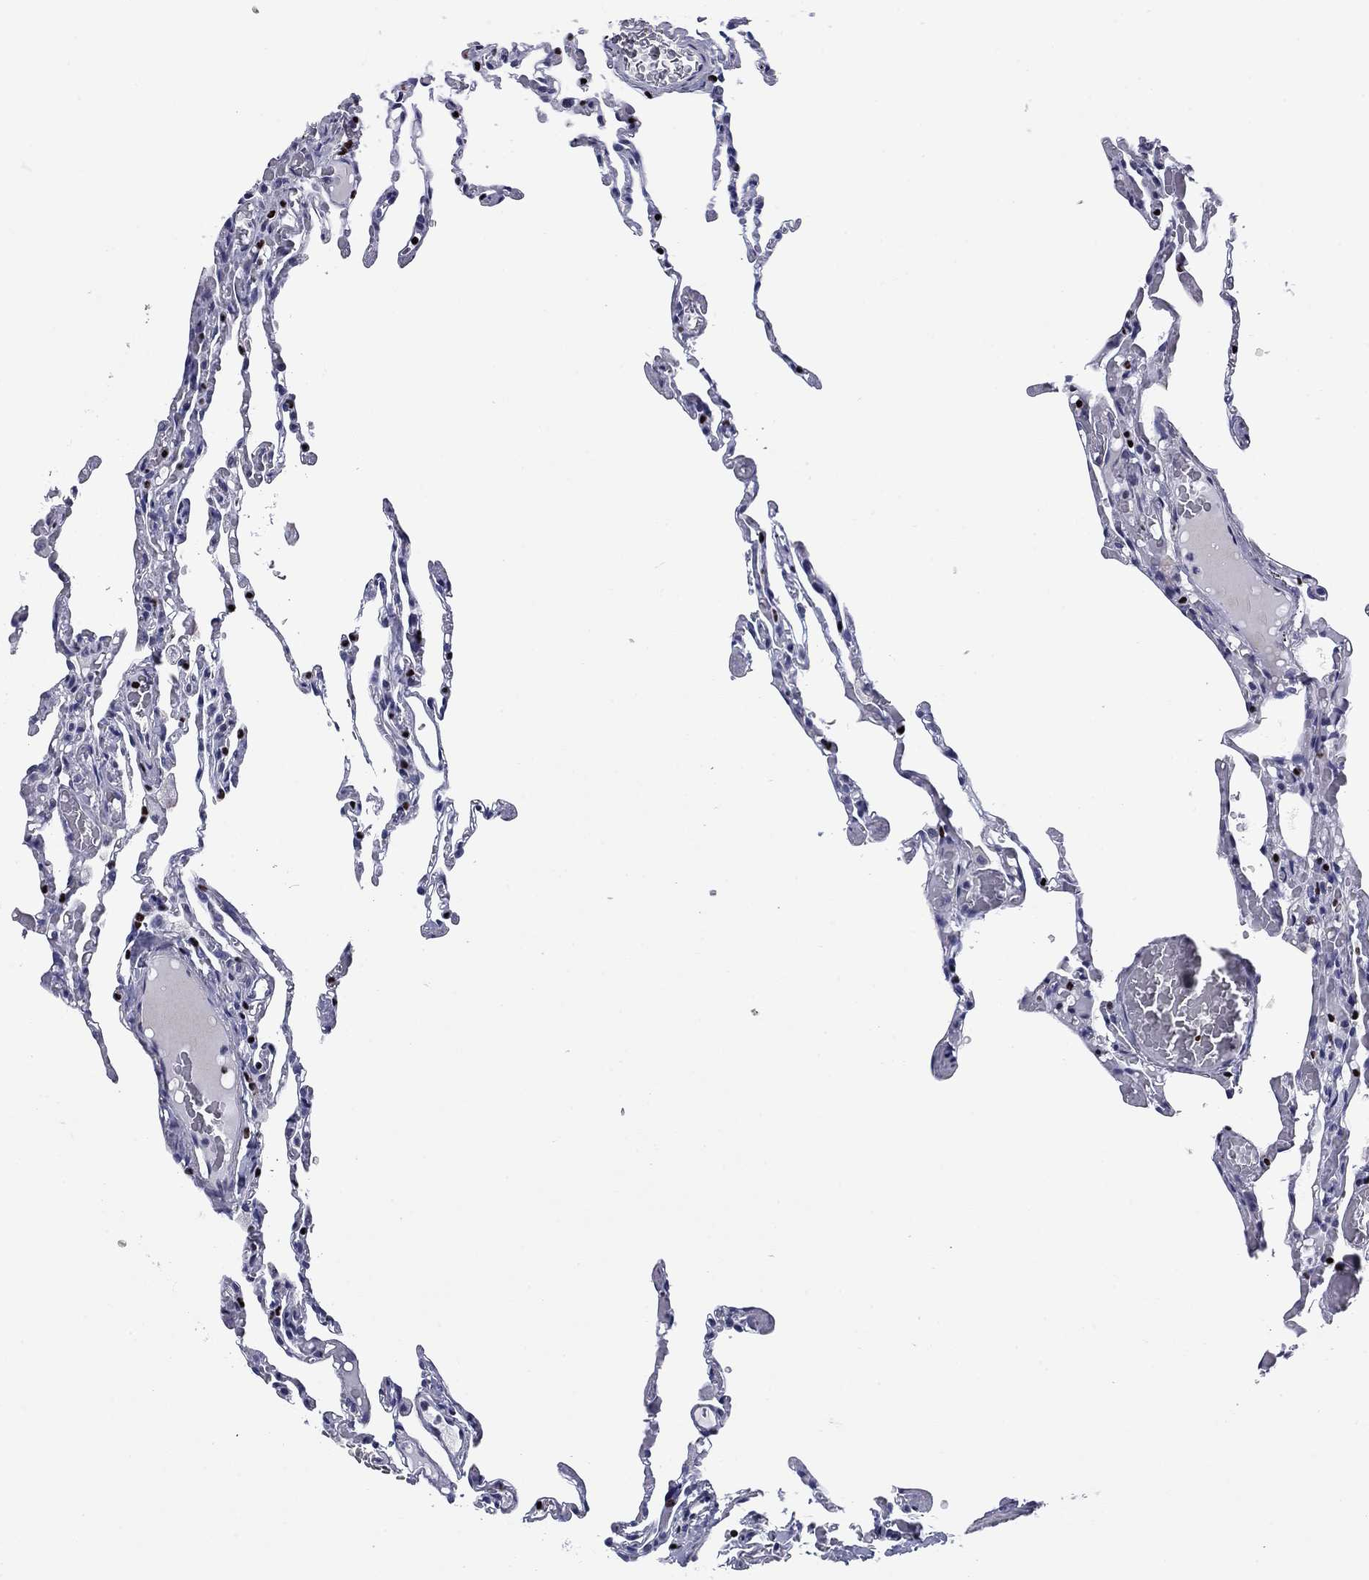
{"staining": {"intensity": "negative", "quantity": "none", "location": "none"}, "tissue": "lung", "cell_type": "Alveolar cells", "image_type": "normal", "snomed": [{"axis": "morphology", "description": "Normal tissue, NOS"}, {"axis": "topography", "description": "Lung"}], "caption": "This is an IHC micrograph of normal human lung. There is no expression in alveolar cells.", "gene": "IKZF3", "patient": {"sex": "female", "age": 43}}